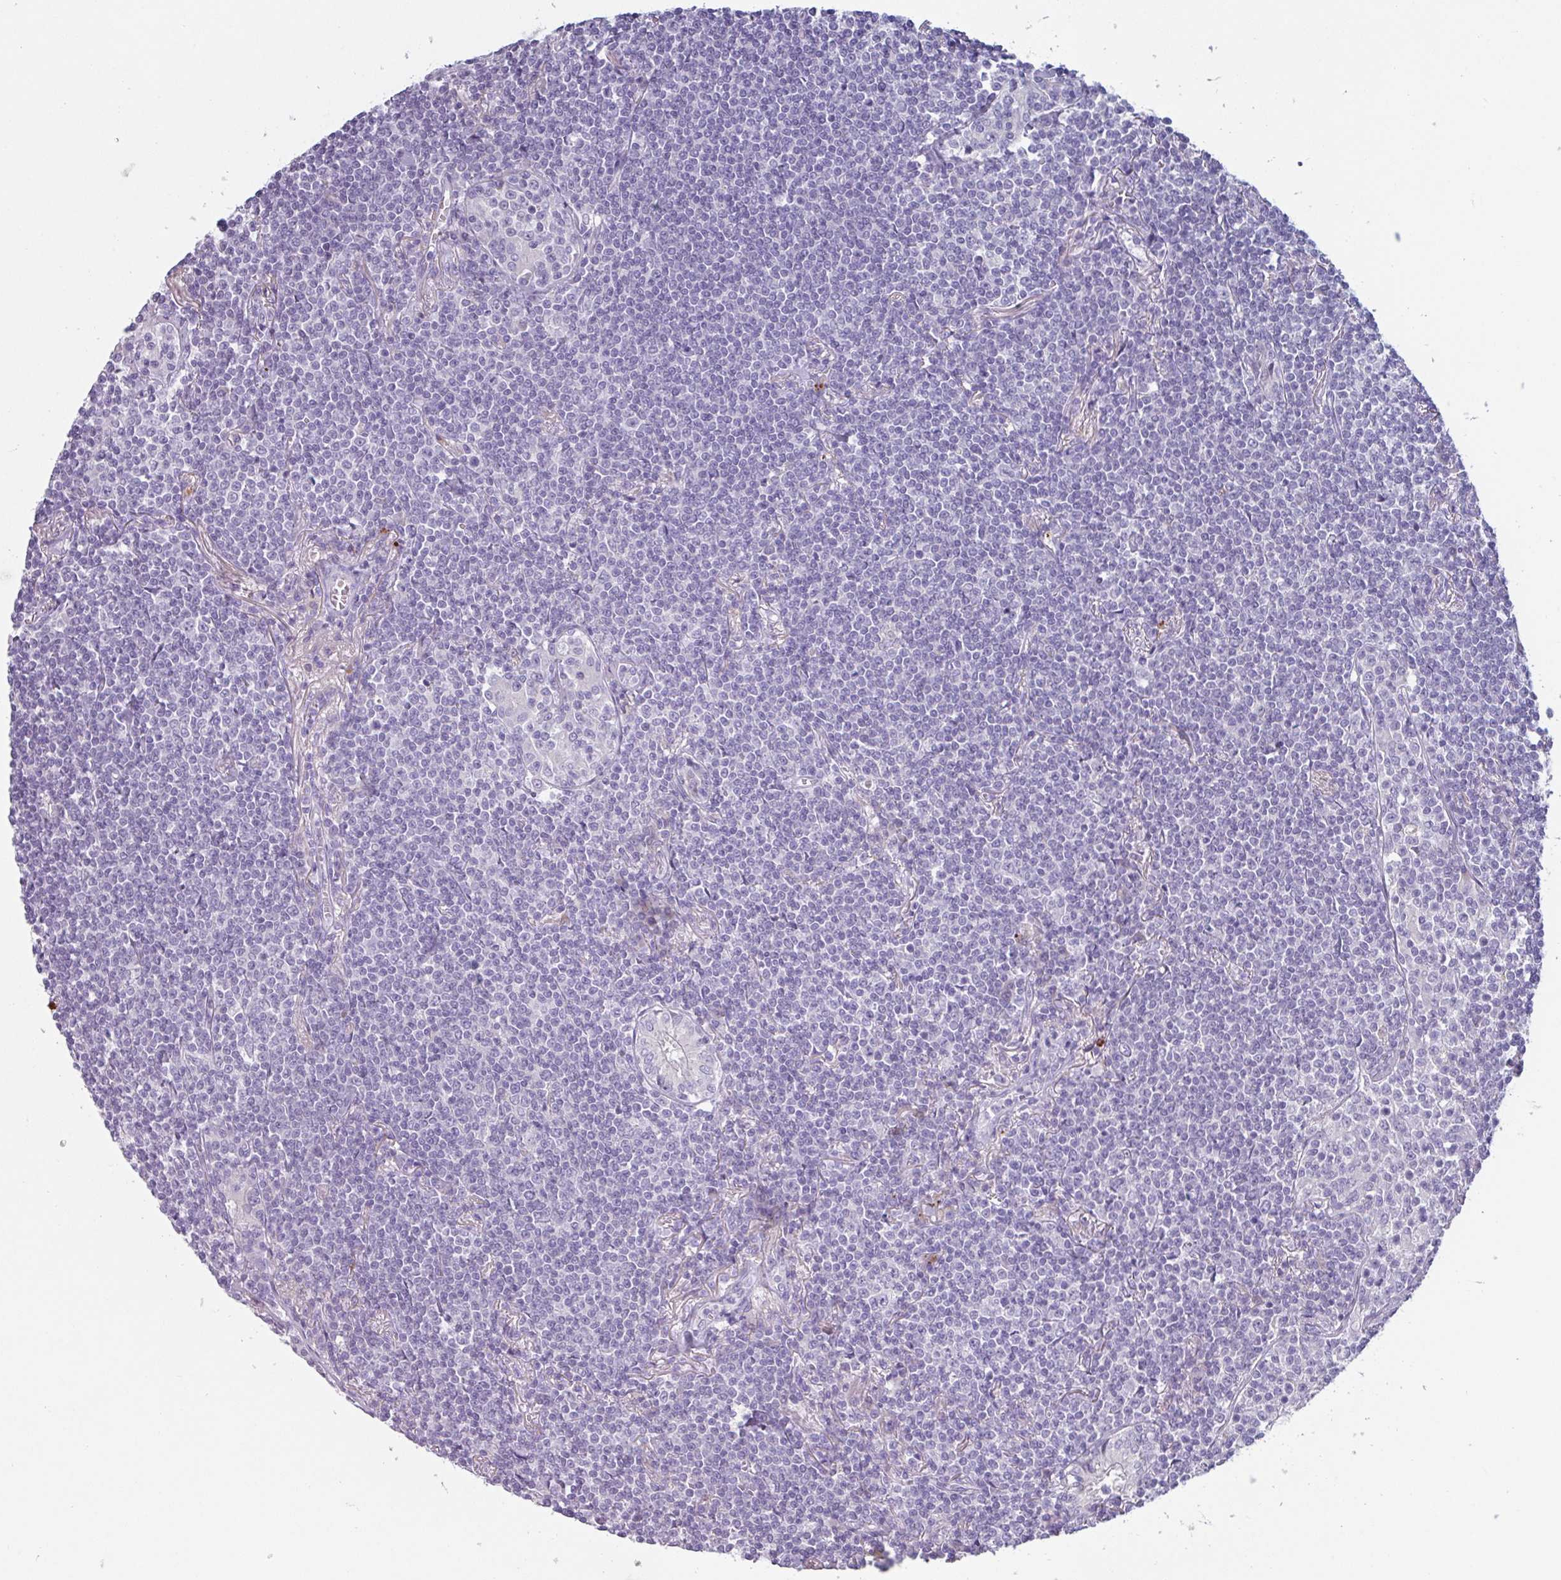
{"staining": {"intensity": "negative", "quantity": "none", "location": "none"}, "tissue": "lymphoma", "cell_type": "Tumor cells", "image_type": "cancer", "snomed": [{"axis": "morphology", "description": "Malignant lymphoma, non-Hodgkin's type, Low grade"}, {"axis": "topography", "description": "Lung"}], "caption": "The image displays no significant staining in tumor cells of lymphoma.", "gene": "OR2T10", "patient": {"sex": "female", "age": 71}}